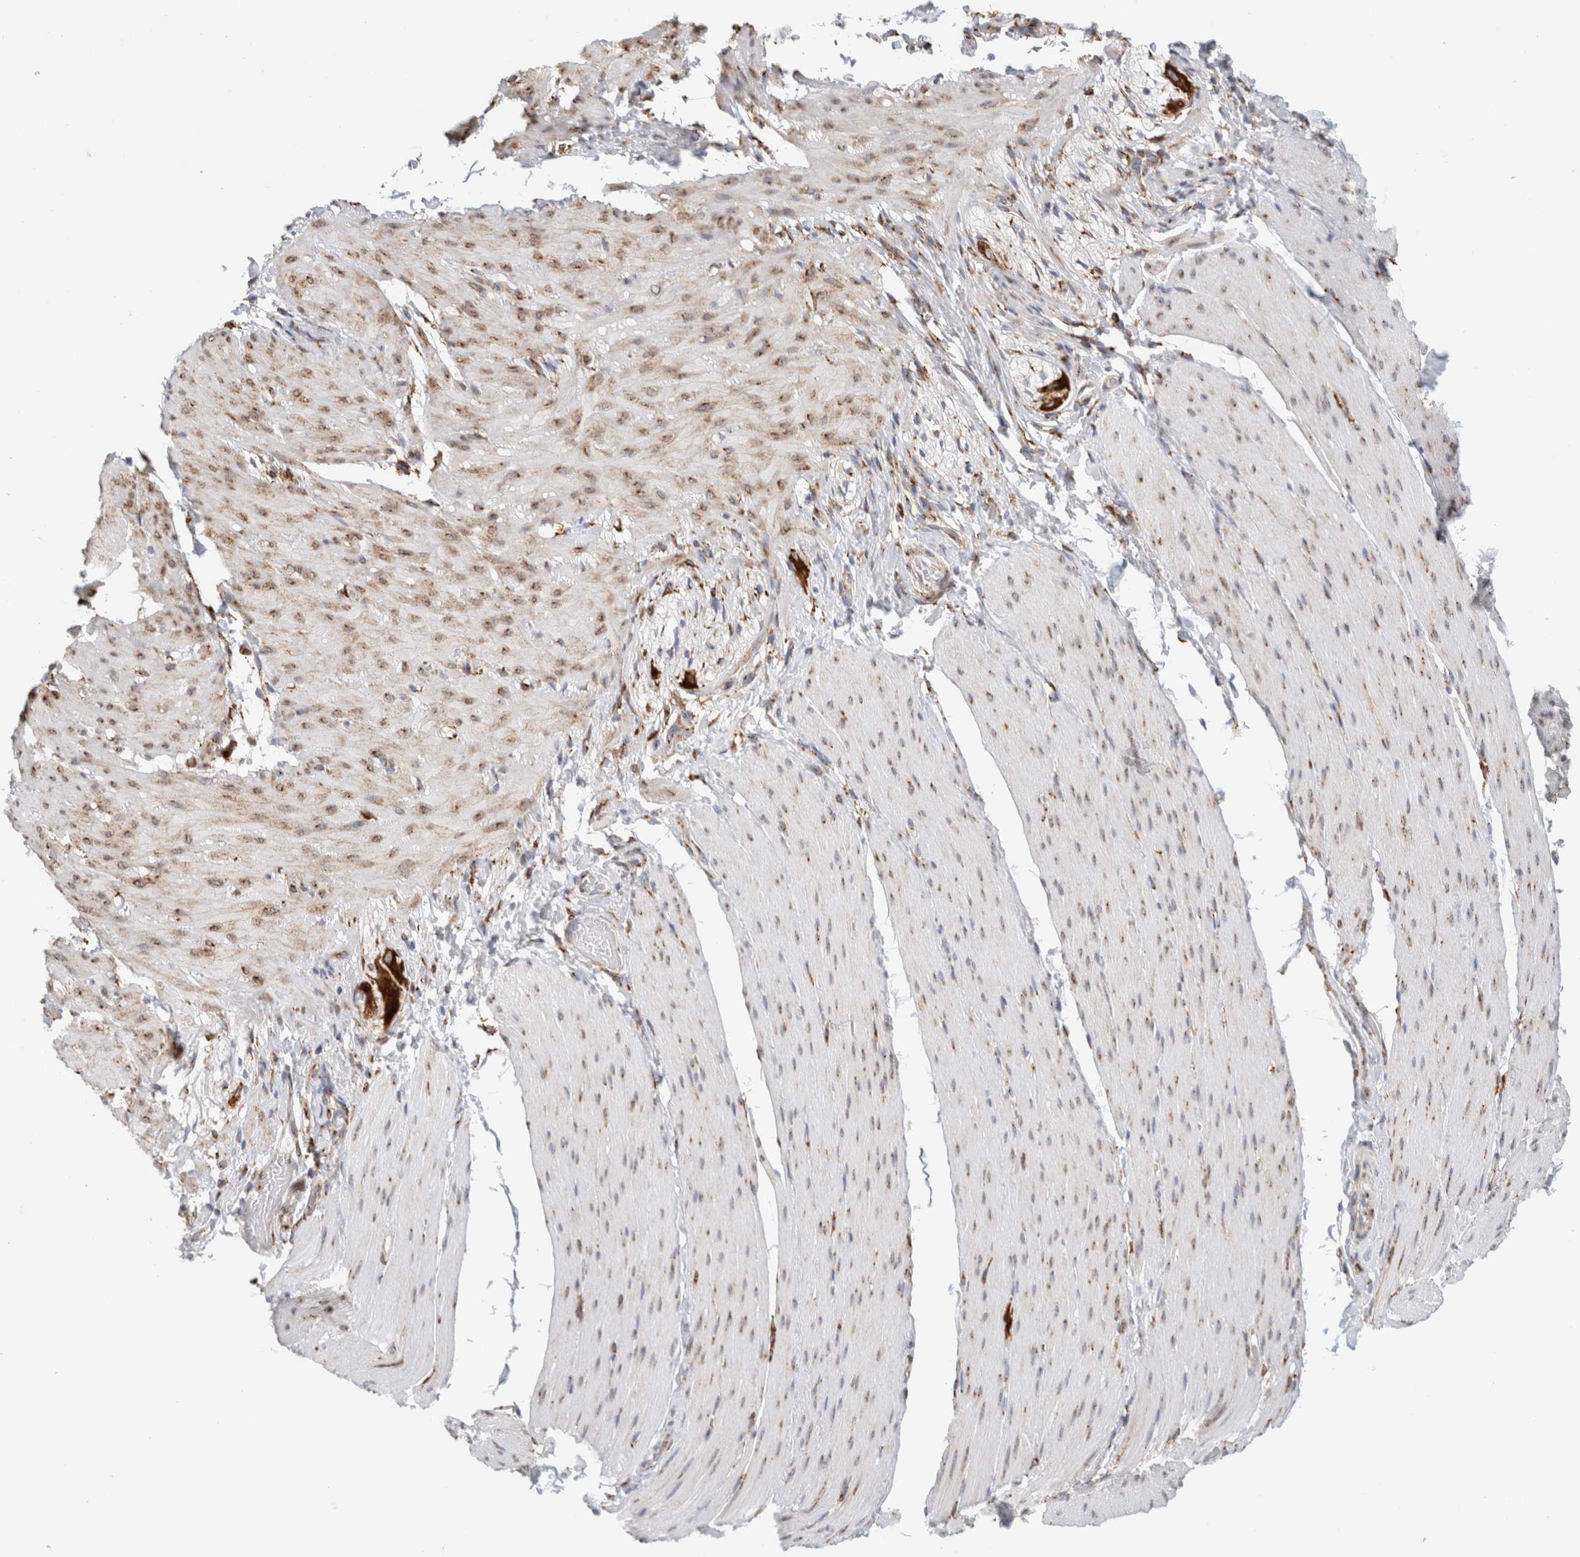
{"staining": {"intensity": "weak", "quantity": ">75%", "location": "cytoplasmic/membranous"}, "tissue": "smooth muscle", "cell_type": "Smooth muscle cells", "image_type": "normal", "snomed": [{"axis": "morphology", "description": "Normal tissue, NOS"}, {"axis": "topography", "description": "Smooth muscle"}, {"axis": "topography", "description": "Small intestine"}], "caption": "Human smooth muscle stained with a brown dye shows weak cytoplasmic/membranous positive positivity in approximately >75% of smooth muscle cells.", "gene": "MCFD2", "patient": {"sex": "female", "age": 84}}